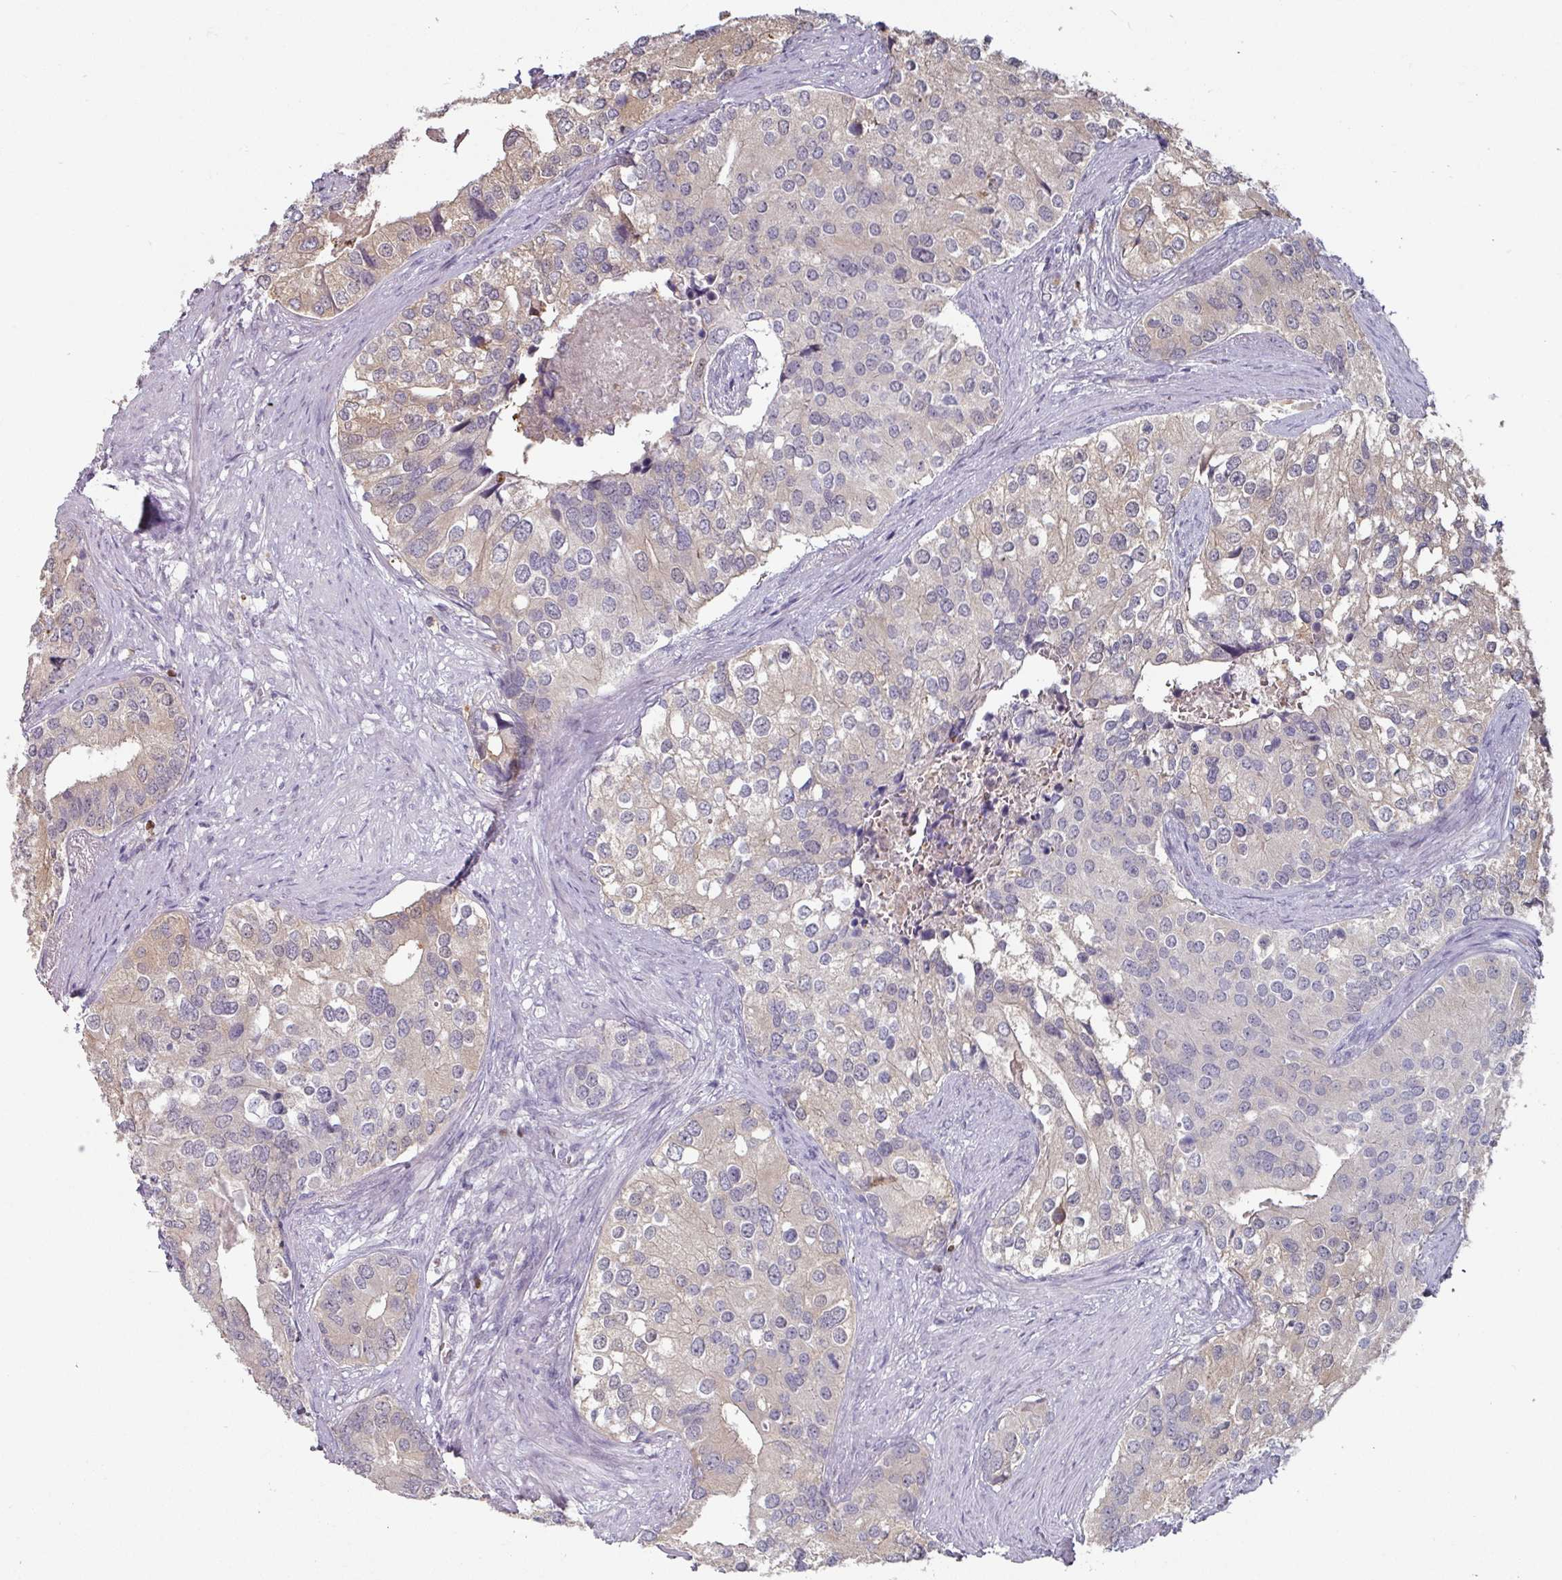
{"staining": {"intensity": "weak", "quantity": "<25%", "location": "cytoplasmic/membranous"}, "tissue": "prostate cancer", "cell_type": "Tumor cells", "image_type": "cancer", "snomed": [{"axis": "morphology", "description": "Adenocarcinoma, High grade"}, {"axis": "topography", "description": "Prostate"}], "caption": "Protein analysis of prostate cancer shows no significant staining in tumor cells.", "gene": "ZBTB6", "patient": {"sex": "male", "age": 62}}